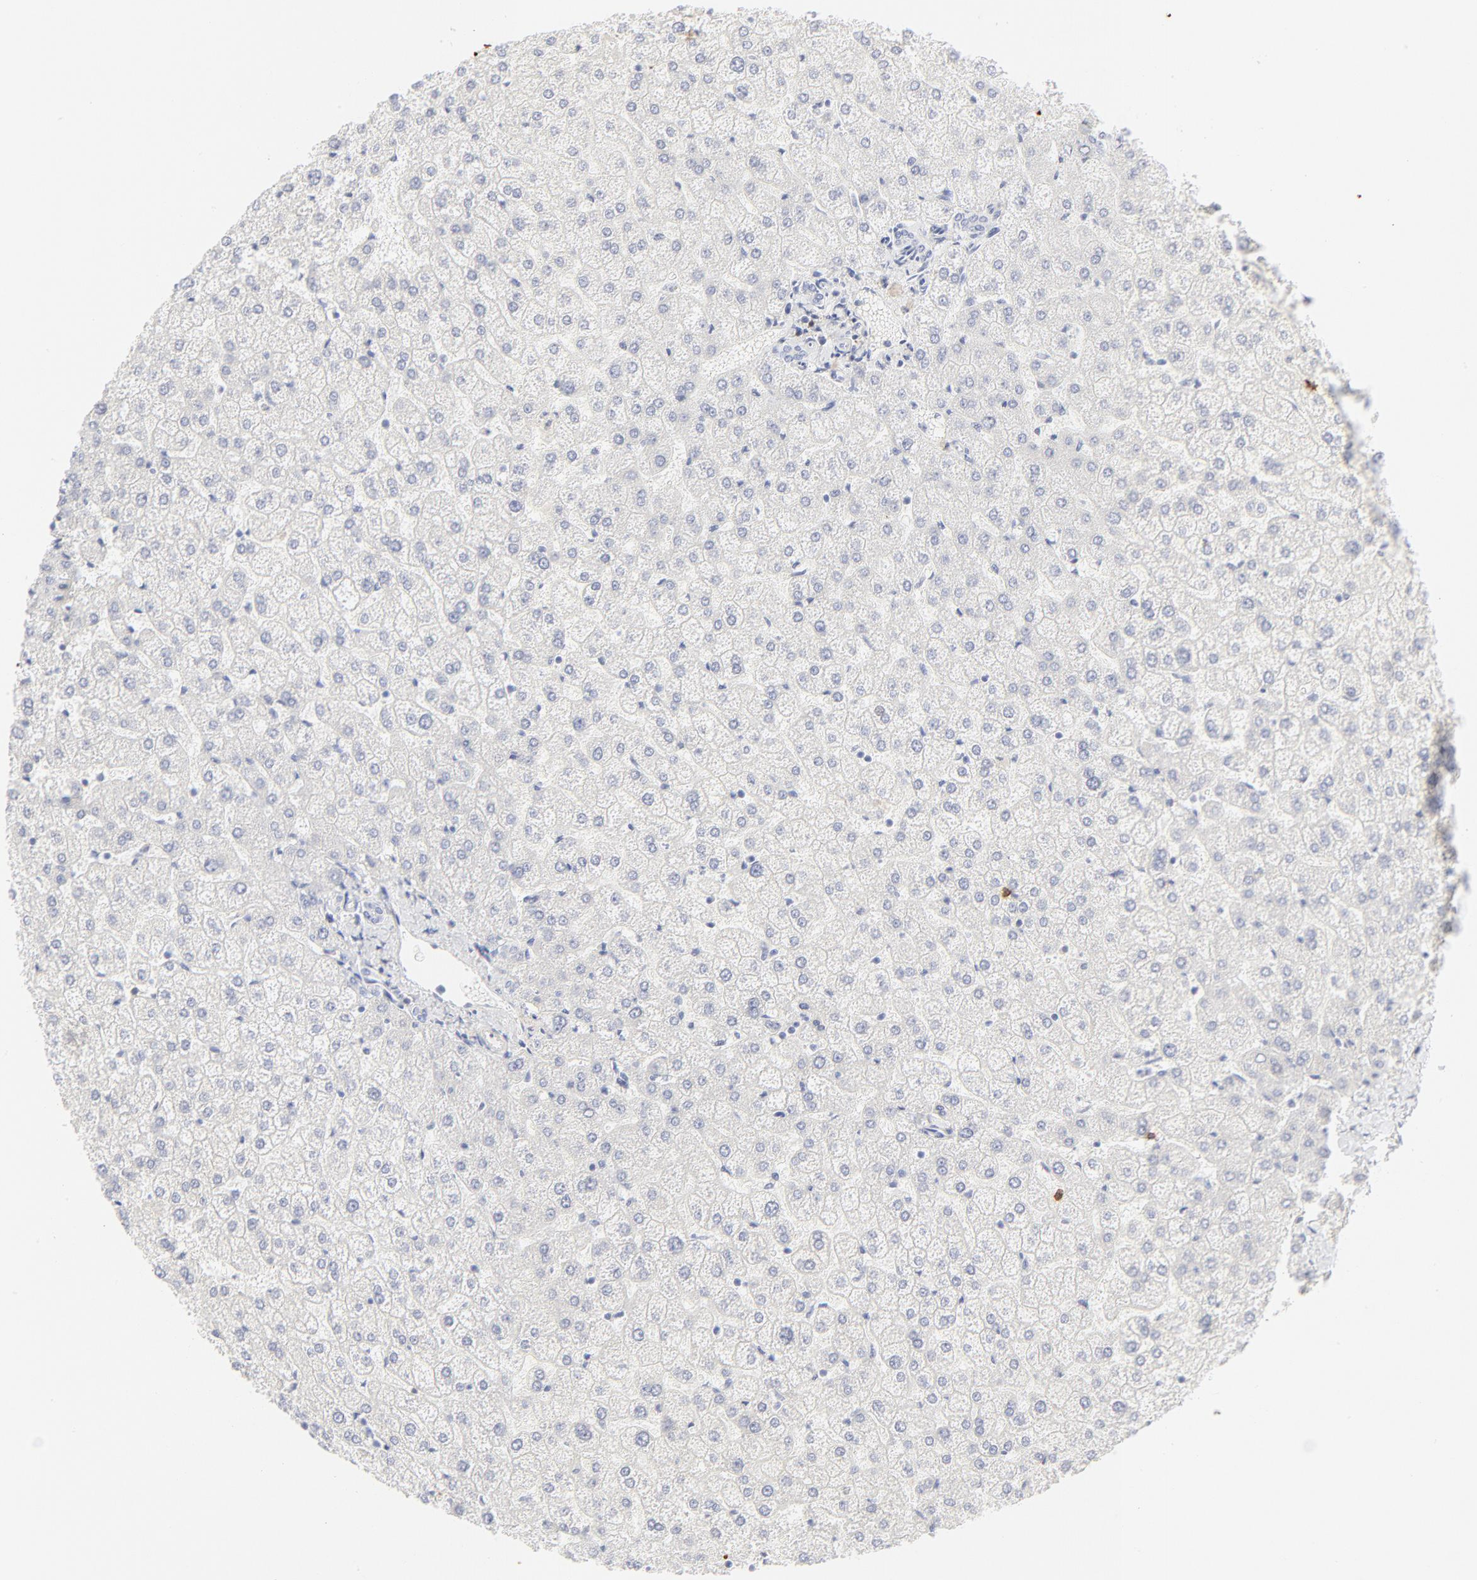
{"staining": {"intensity": "negative", "quantity": "none", "location": "none"}, "tissue": "liver", "cell_type": "Cholangiocytes", "image_type": "normal", "snomed": [{"axis": "morphology", "description": "Normal tissue, NOS"}, {"axis": "topography", "description": "Liver"}], "caption": "Immunohistochemical staining of benign liver demonstrates no significant expression in cholangiocytes.", "gene": "CCR7", "patient": {"sex": "female", "age": 32}}